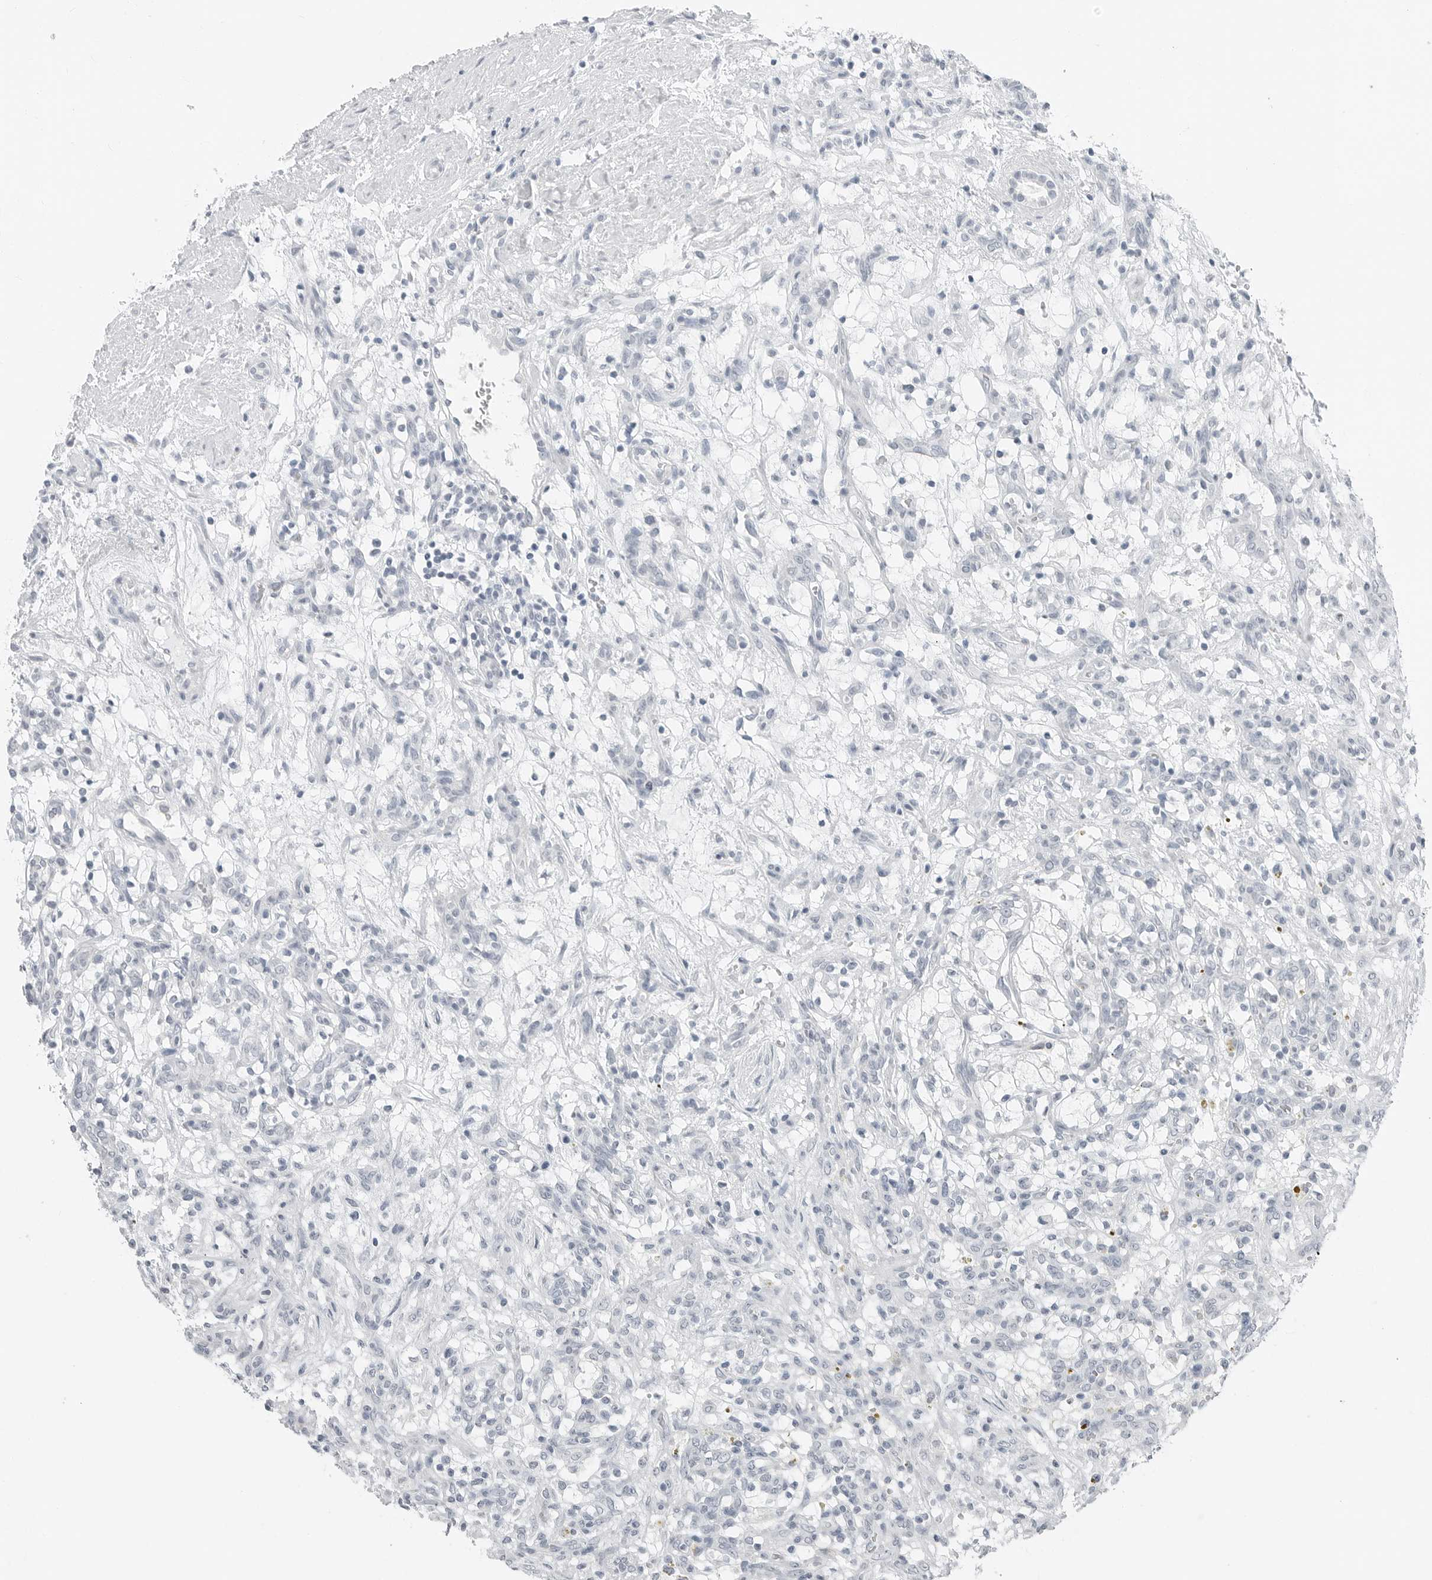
{"staining": {"intensity": "negative", "quantity": "none", "location": "none"}, "tissue": "renal cancer", "cell_type": "Tumor cells", "image_type": "cancer", "snomed": [{"axis": "morphology", "description": "Adenocarcinoma, NOS"}, {"axis": "topography", "description": "Kidney"}], "caption": "There is no significant staining in tumor cells of renal cancer (adenocarcinoma). The staining is performed using DAB (3,3'-diaminobenzidine) brown chromogen with nuclei counter-stained in using hematoxylin.", "gene": "XIRP1", "patient": {"sex": "female", "age": 57}}